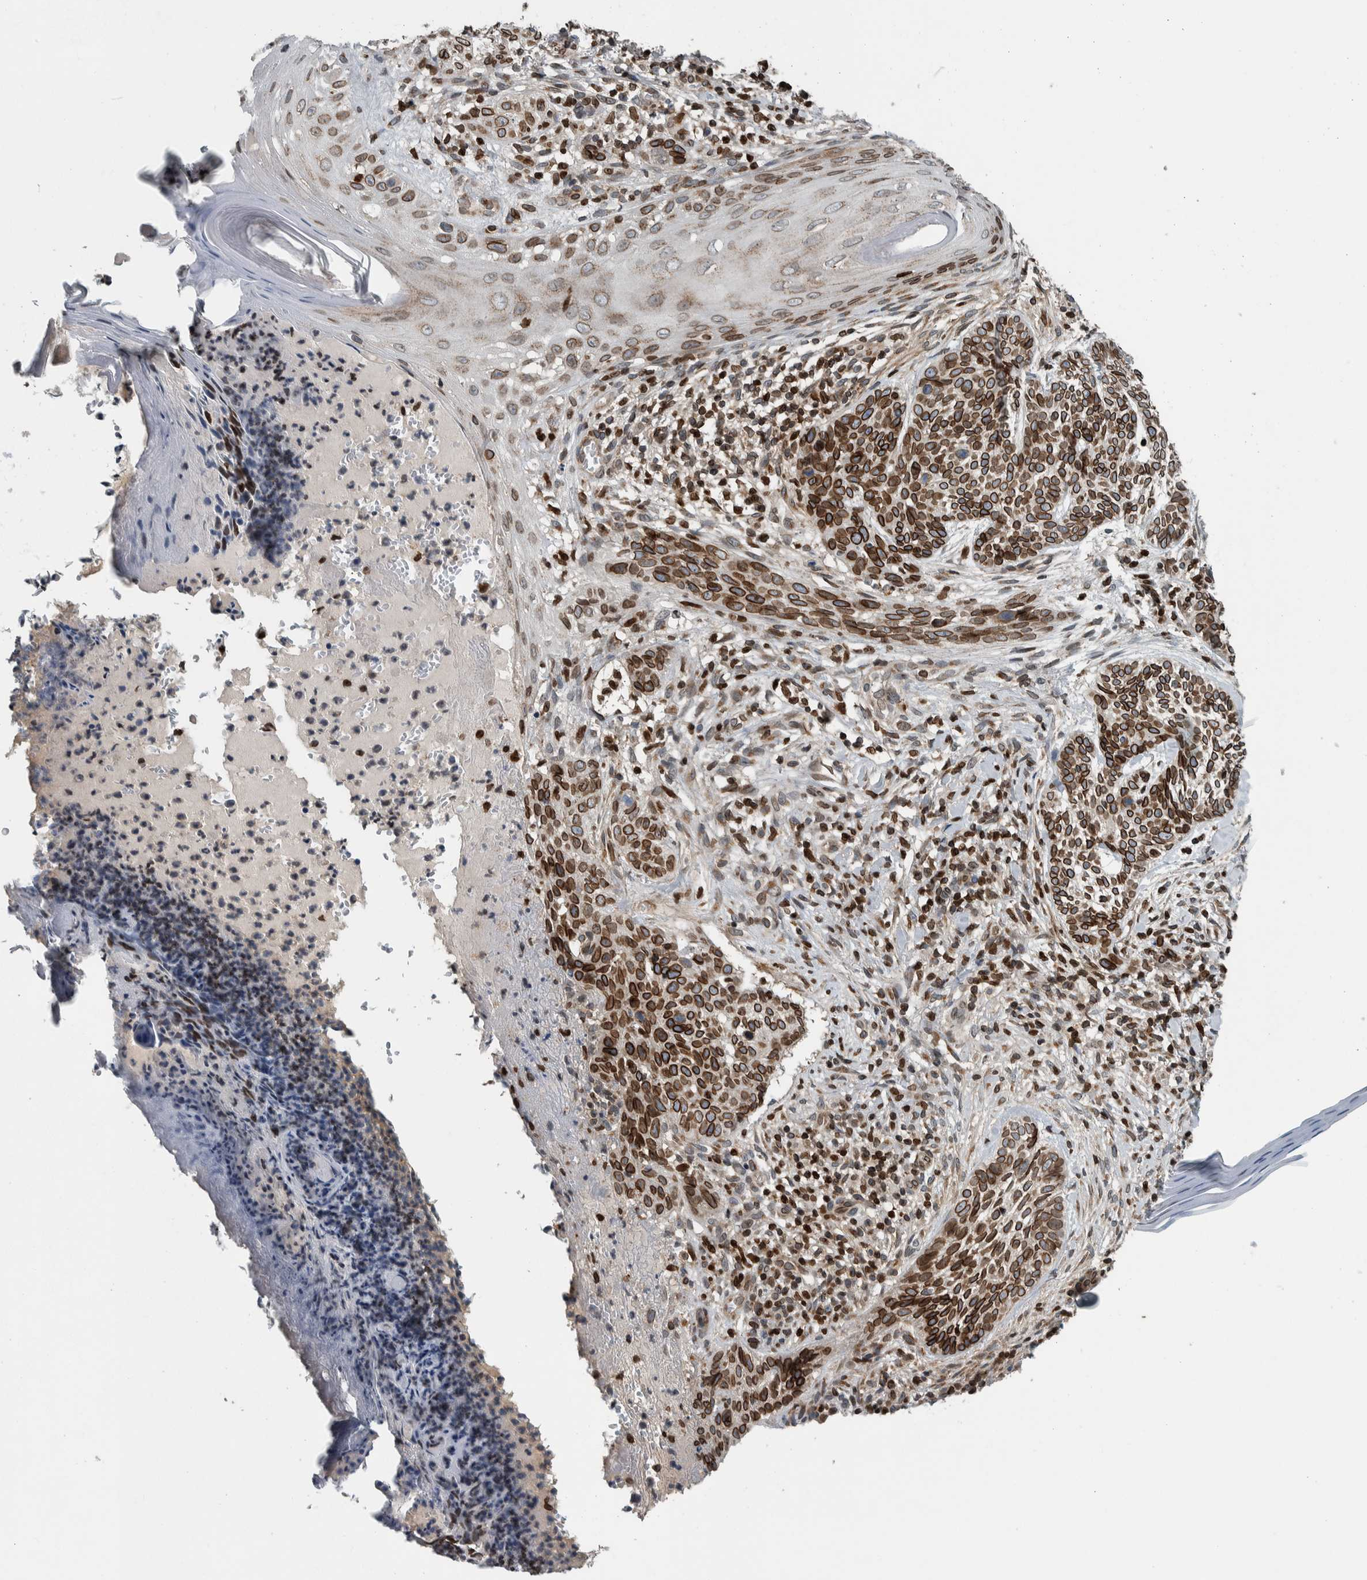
{"staining": {"intensity": "moderate", "quantity": ">75%", "location": "cytoplasmic/membranous,nuclear"}, "tissue": "skin cancer", "cell_type": "Tumor cells", "image_type": "cancer", "snomed": [{"axis": "morphology", "description": "Normal tissue, NOS"}, {"axis": "morphology", "description": "Basal cell carcinoma"}, {"axis": "topography", "description": "Skin"}], "caption": "Immunohistochemical staining of human skin basal cell carcinoma displays medium levels of moderate cytoplasmic/membranous and nuclear positivity in about >75% of tumor cells. The protein is stained brown, and the nuclei are stained in blue (DAB IHC with brightfield microscopy, high magnification).", "gene": "FAM135B", "patient": {"sex": "male", "age": 67}}